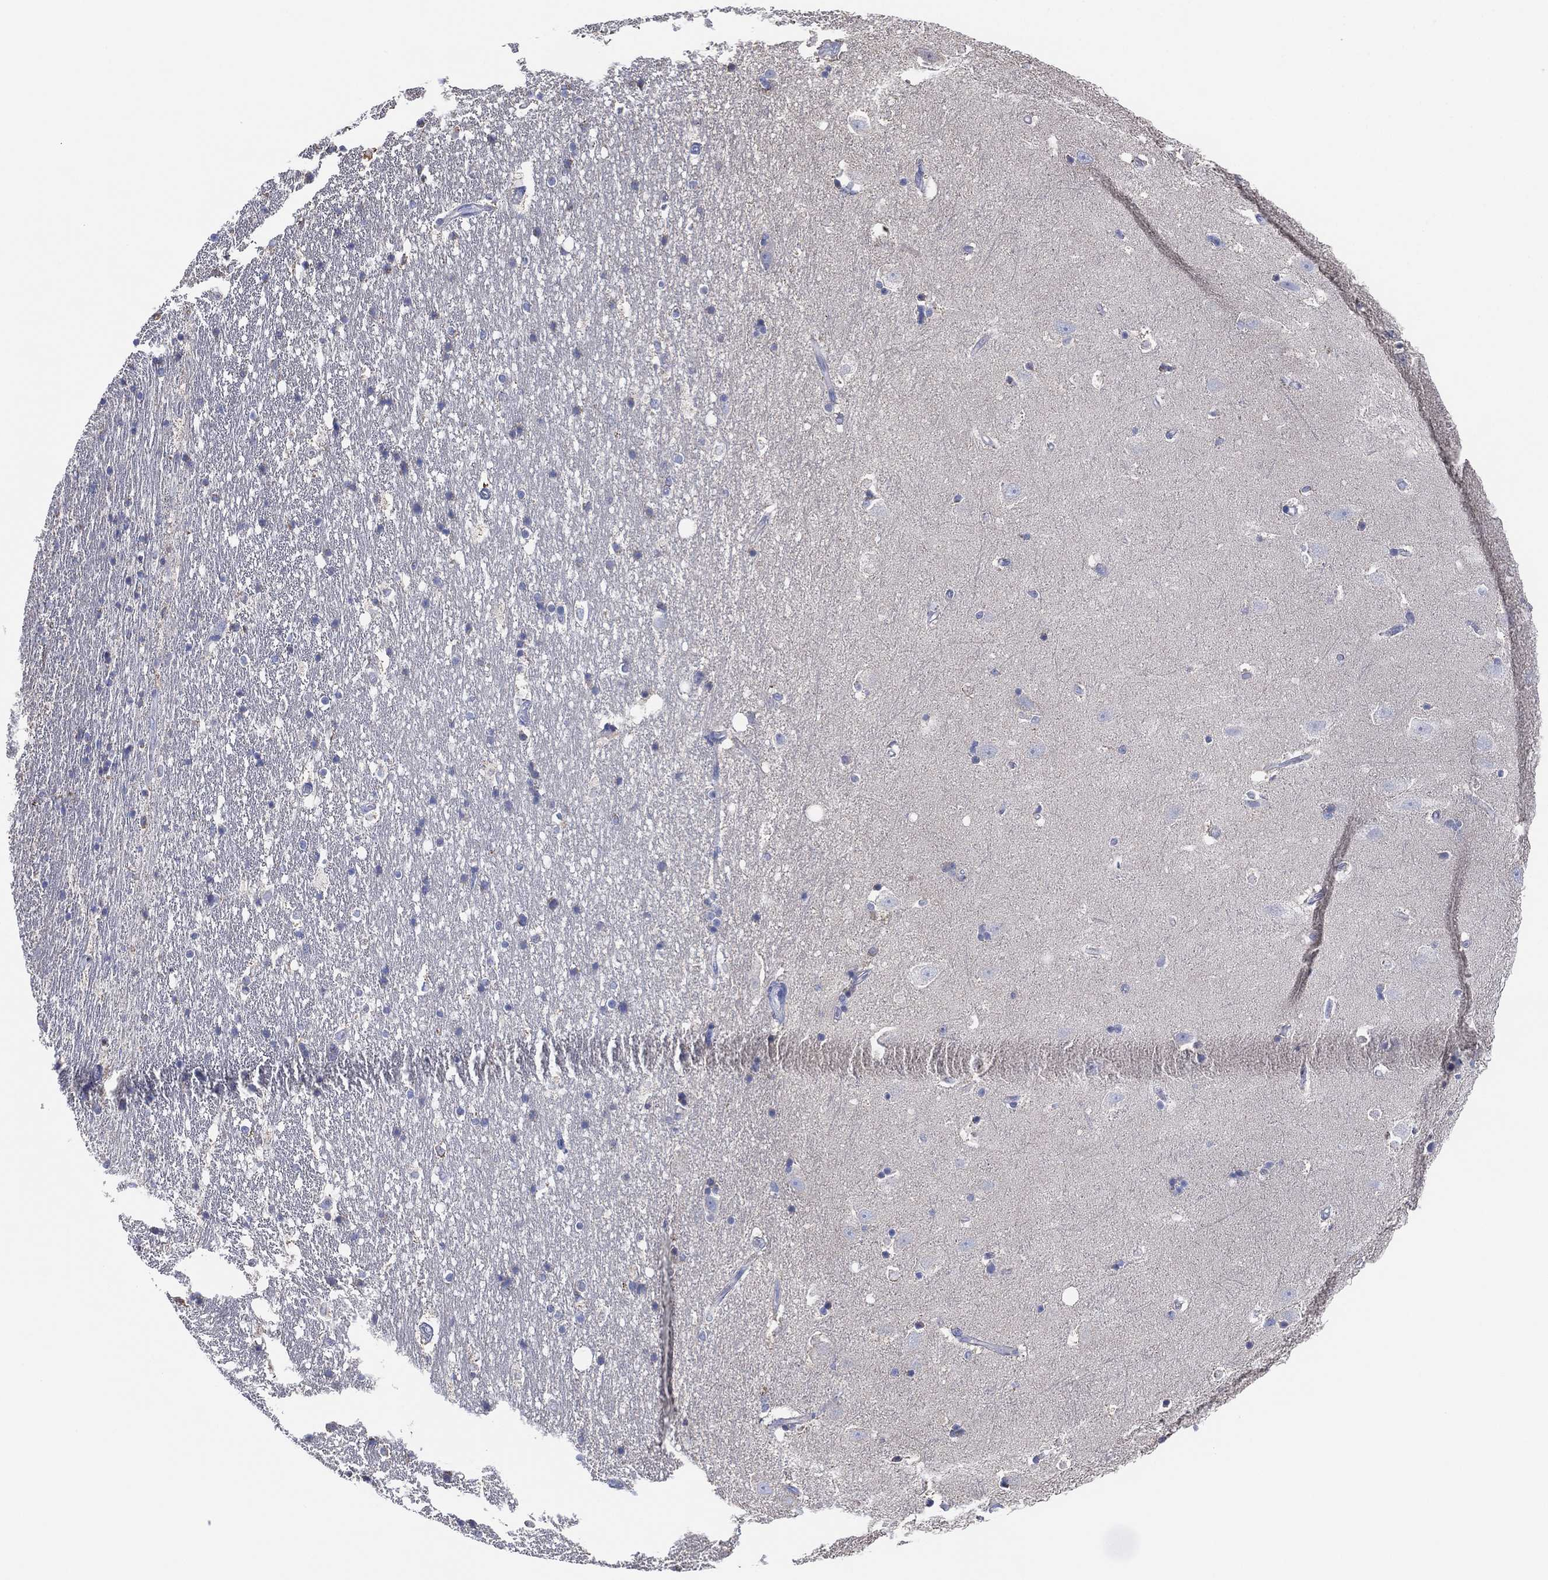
{"staining": {"intensity": "negative", "quantity": "none", "location": "none"}, "tissue": "hippocampus", "cell_type": "Glial cells", "image_type": "normal", "snomed": [{"axis": "morphology", "description": "Normal tissue, NOS"}, {"axis": "topography", "description": "Hippocampus"}], "caption": "This is a micrograph of IHC staining of normal hippocampus, which shows no staining in glial cells.", "gene": "CFTR", "patient": {"sex": "male", "age": 49}}